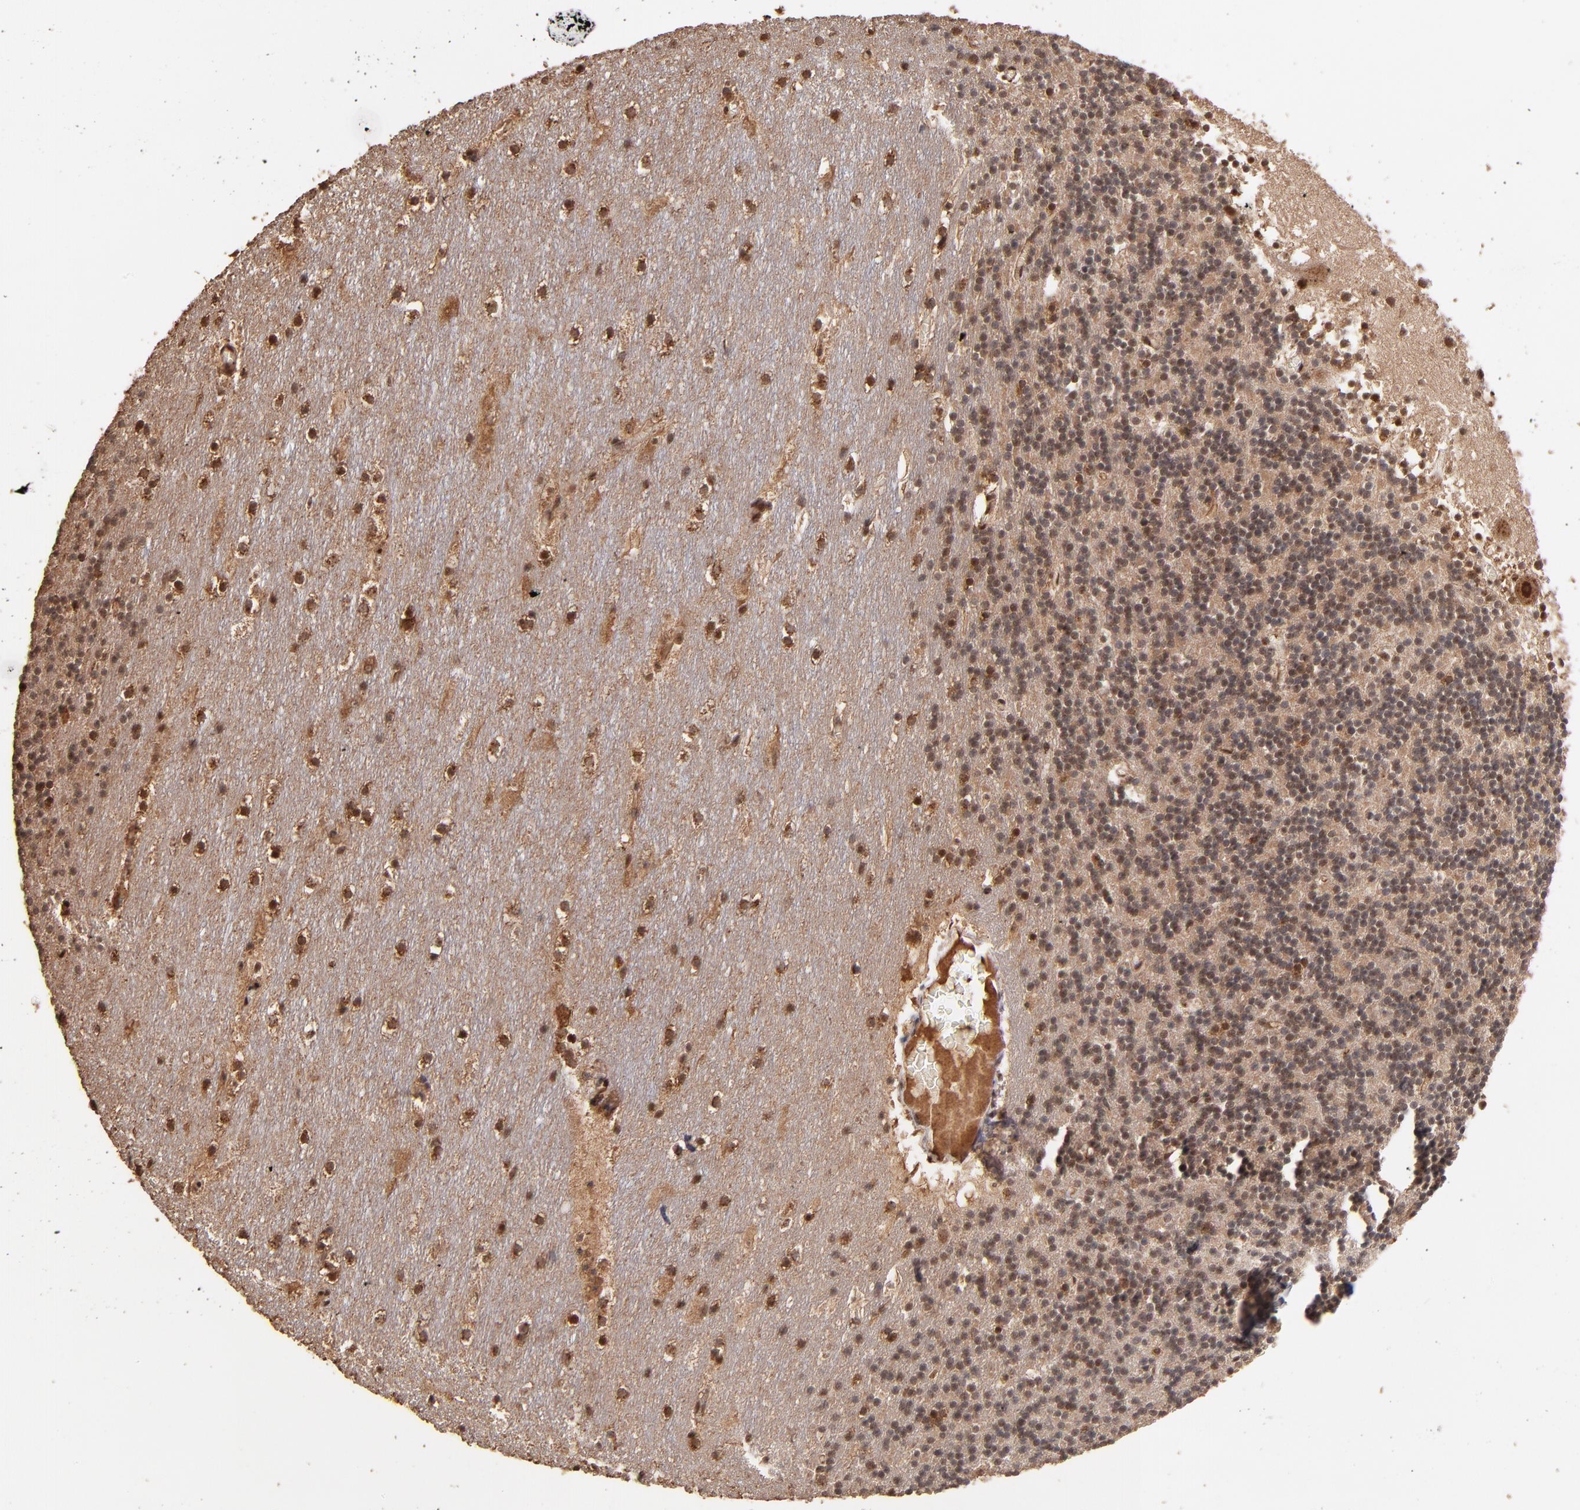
{"staining": {"intensity": "weak", "quantity": ">75%", "location": "nuclear"}, "tissue": "cerebellum", "cell_type": "Cells in granular layer", "image_type": "normal", "snomed": [{"axis": "morphology", "description": "Normal tissue, NOS"}, {"axis": "topography", "description": "Cerebellum"}], "caption": "Protein expression by IHC shows weak nuclear positivity in approximately >75% of cells in granular layer in benign cerebellum.", "gene": "EAPP", "patient": {"sex": "male", "age": 45}}